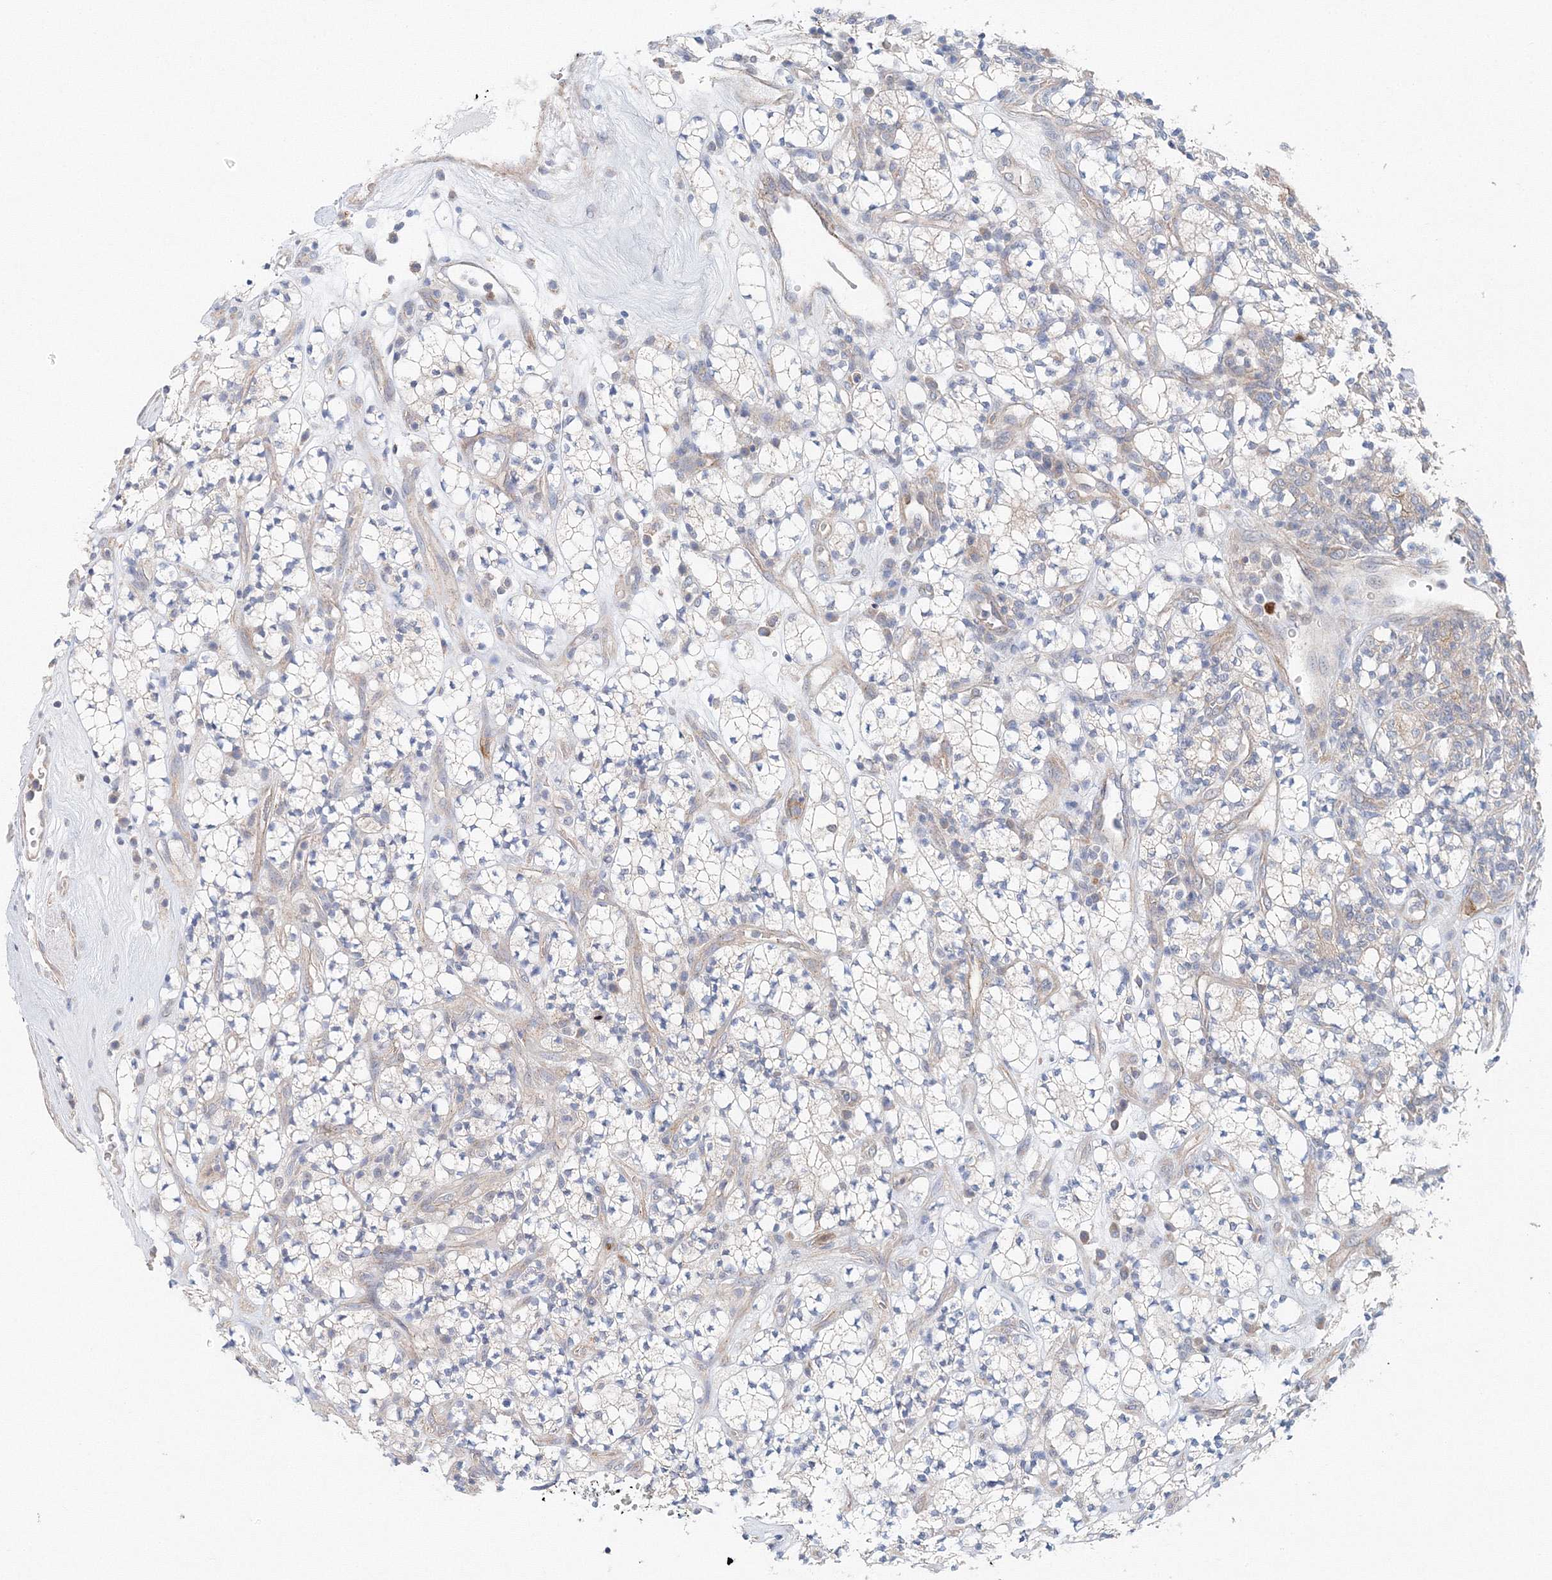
{"staining": {"intensity": "negative", "quantity": "none", "location": "none"}, "tissue": "renal cancer", "cell_type": "Tumor cells", "image_type": "cancer", "snomed": [{"axis": "morphology", "description": "Adenocarcinoma, NOS"}, {"axis": "topography", "description": "Kidney"}], "caption": "Tumor cells are negative for protein expression in human renal cancer (adenocarcinoma). The staining was performed using DAB to visualize the protein expression in brown, while the nuclei were stained in blue with hematoxylin (Magnification: 20x).", "gene": "TPRKB", "patient": {"sex": "male", "age": 77}}